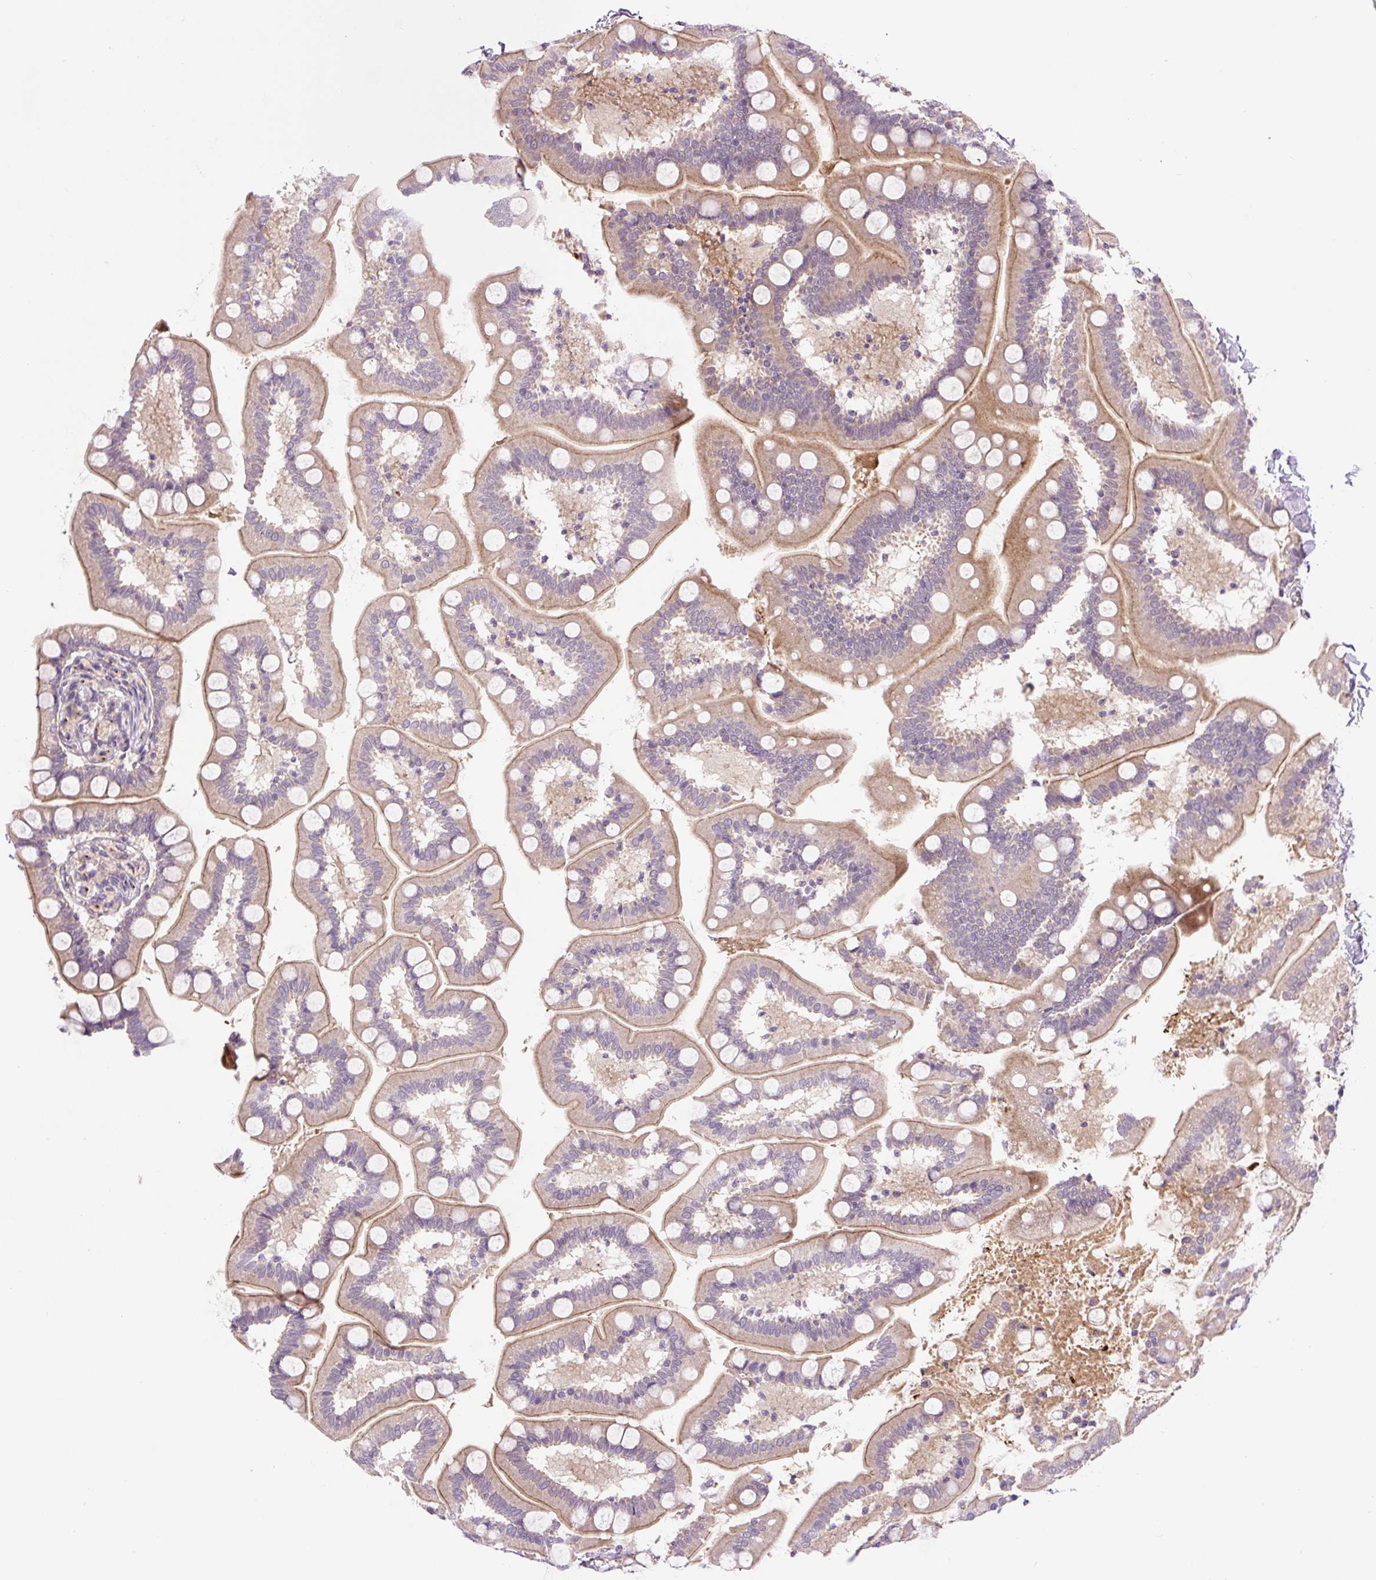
{"staining": {"intensity": "moderate", "quantity": ">75%", "location": "cytoplasmic/membranous"}, "tissue": "small intestine", "cell_type": "Glandular cells", "image_type": "normal", "snomed": [{"axis": "morphology", "description": "Normal tissue, NOS"}, {"axis": "topography", "description": "Small intestine"}], "caption": "IHC staining of normal small intestine, which reveals medium levels of moderate cytoplasmic/membranous expression in approximately >75% of glandular cells indicating moderate cytoplasmic/membranous protein staining. The staining was performed using DAB (brown) for protein detection and nuclei were counterstained in hematoxylin (blue).", "gene": "PCM1", "patient": {"sex": "female", "age": 64}}